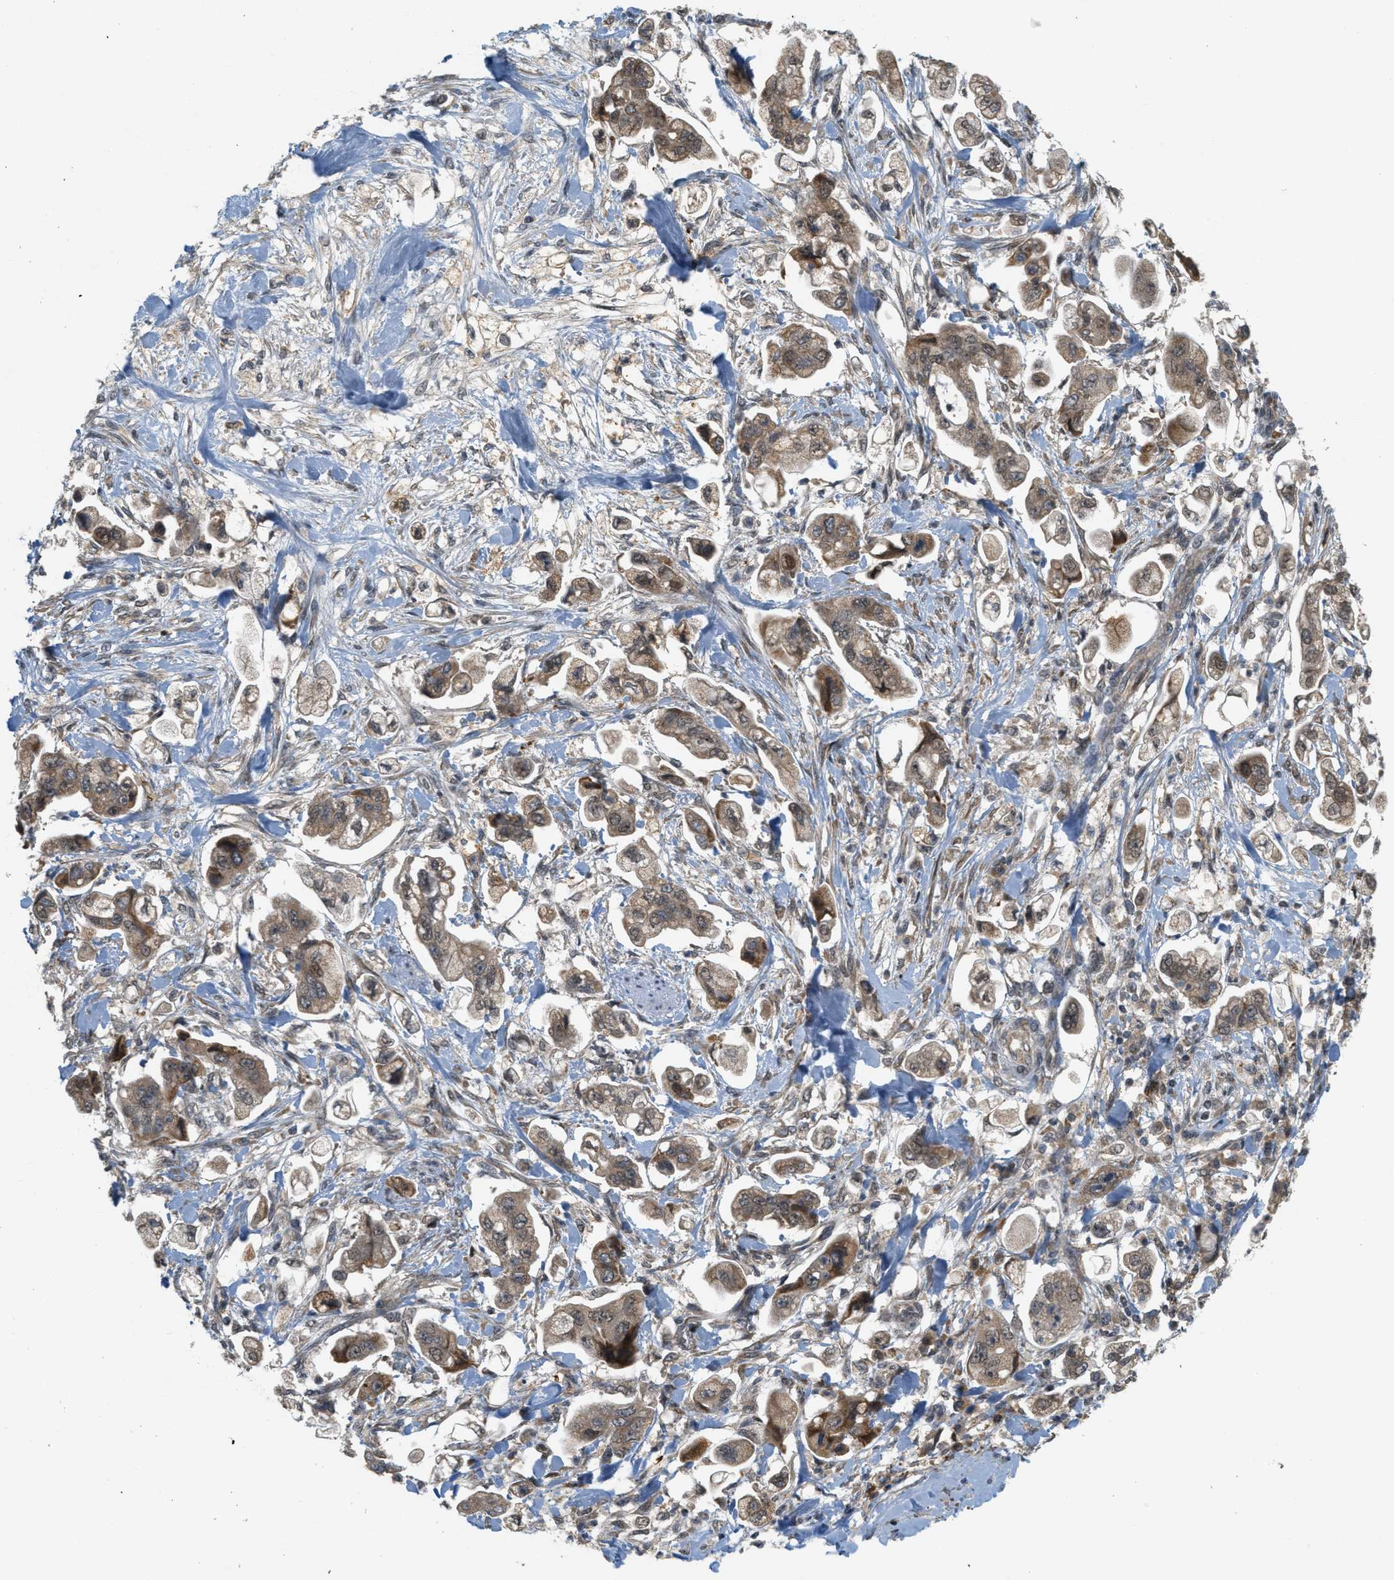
{"staining": {"intensity": "moderate", "quantity": ">75%", "location": "cytoplasmic/membranous"}, "tissue": "stomach cancer", "cell_type": "Tumor cells", "image_type": "cancer", "snomed": [{"axis": "morphology", "description": "Adenocarcinoma, NOS"}, {"axis": "topography", "description": "Stomach"}], "caption": "Moderate cytoplasmic/membranous staining for a protein is identified in approximately >75% of tumor cells of adenocarcinoma (stomach) using IHC.", "gene": "PRKD1", "patient": {"sex": "male", "age": 62}}